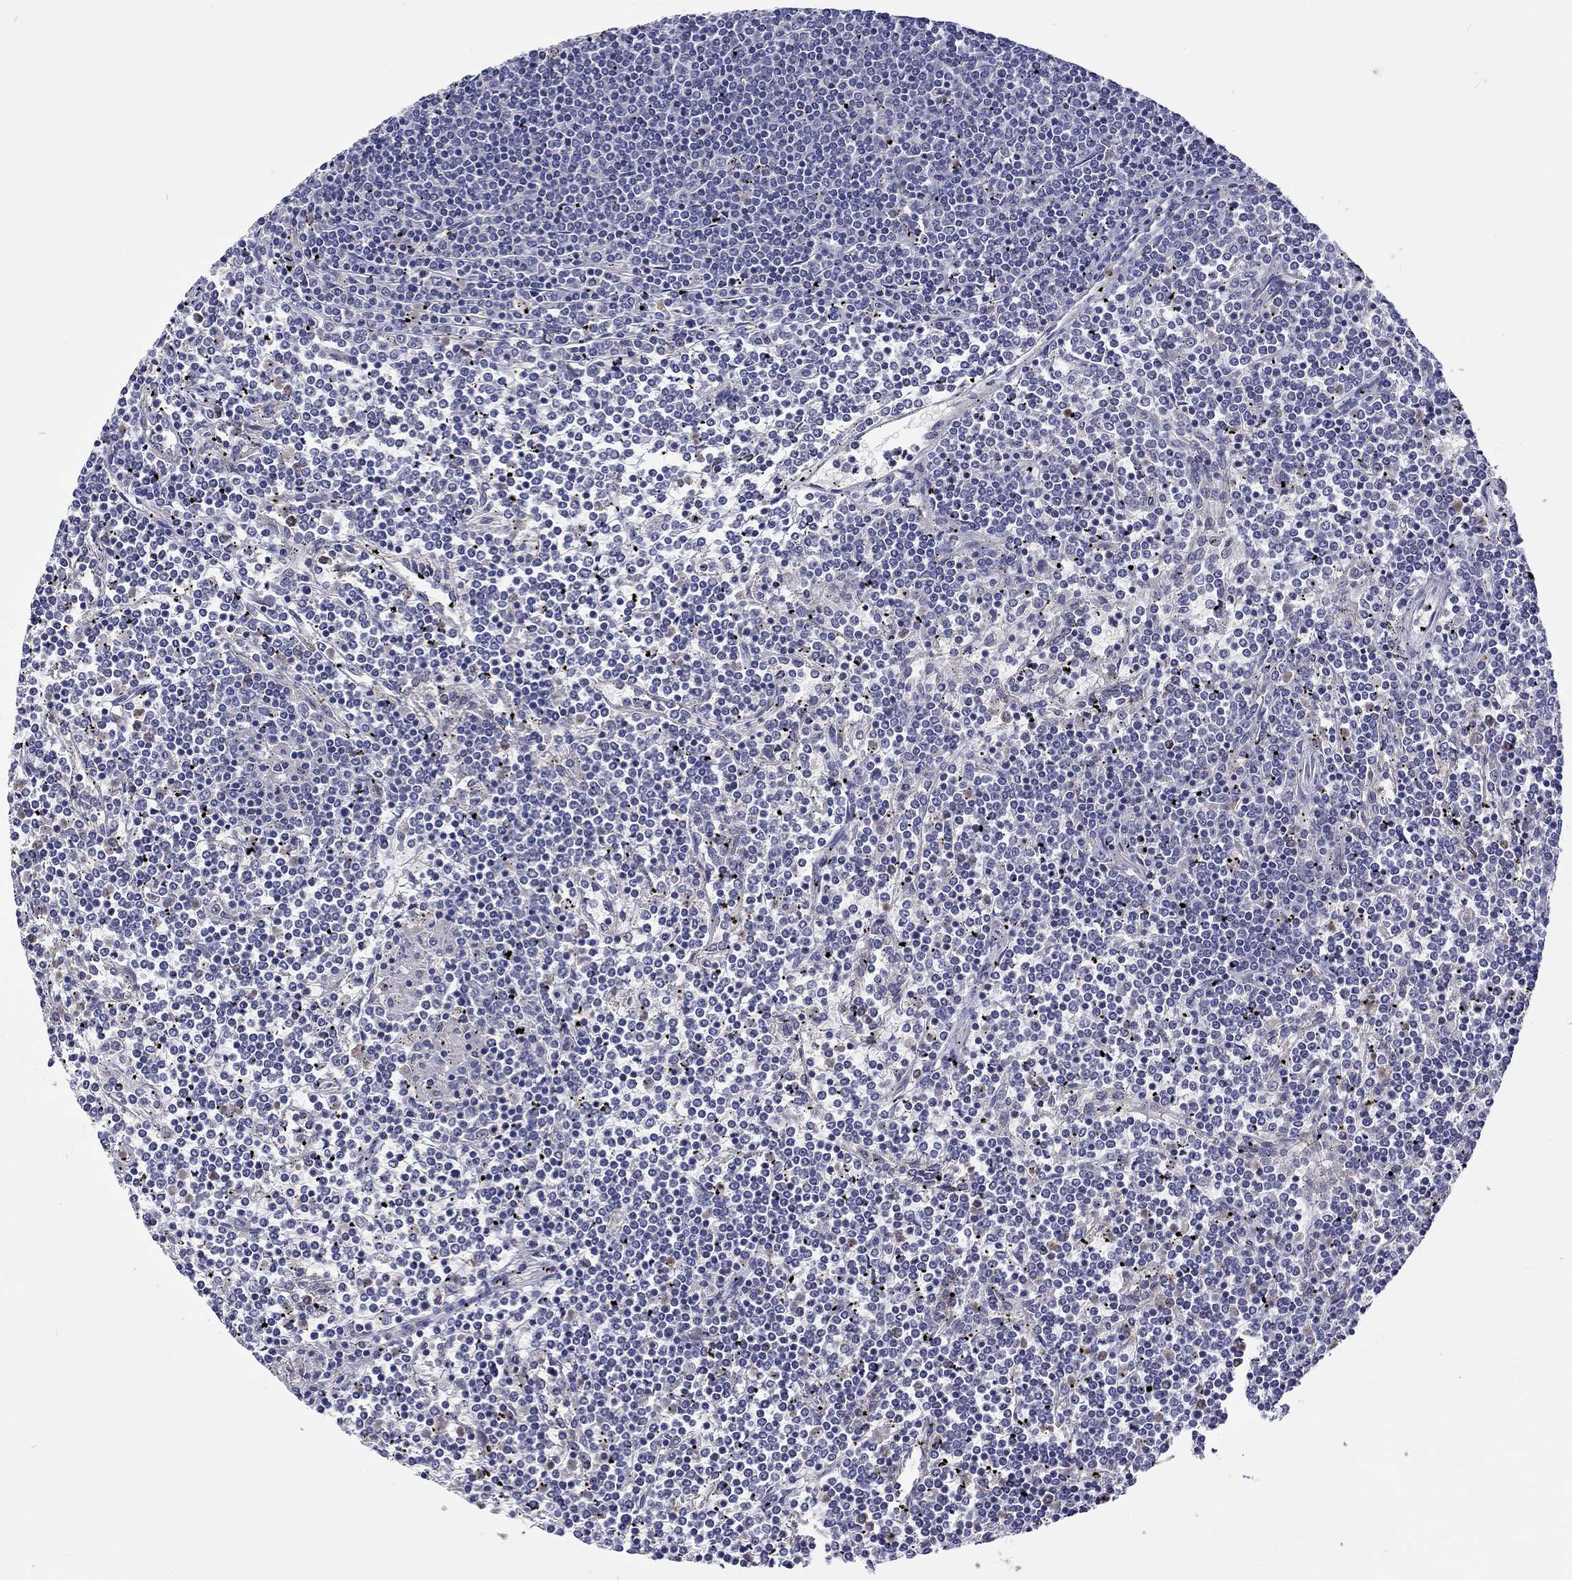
{"staining": {"intensity": "negative", "quantity": "none", "location": "none"}, "tissue": "lymphoma", "cell_type": "Tumor cells", "image_type": "cancer", "snomed": [{"axis": "morphology", "description": "Malignant lymphoma, non-Hodgkin's type, Low grade"}, {"axis": "topography", "description": "Spleen"}], "caption": "Lymphoma was stained to show a protein in brown. There is no significant staining in tumor cells.", "gene": "ABCG4", "patient": {"sex": "female", "age": 19}}